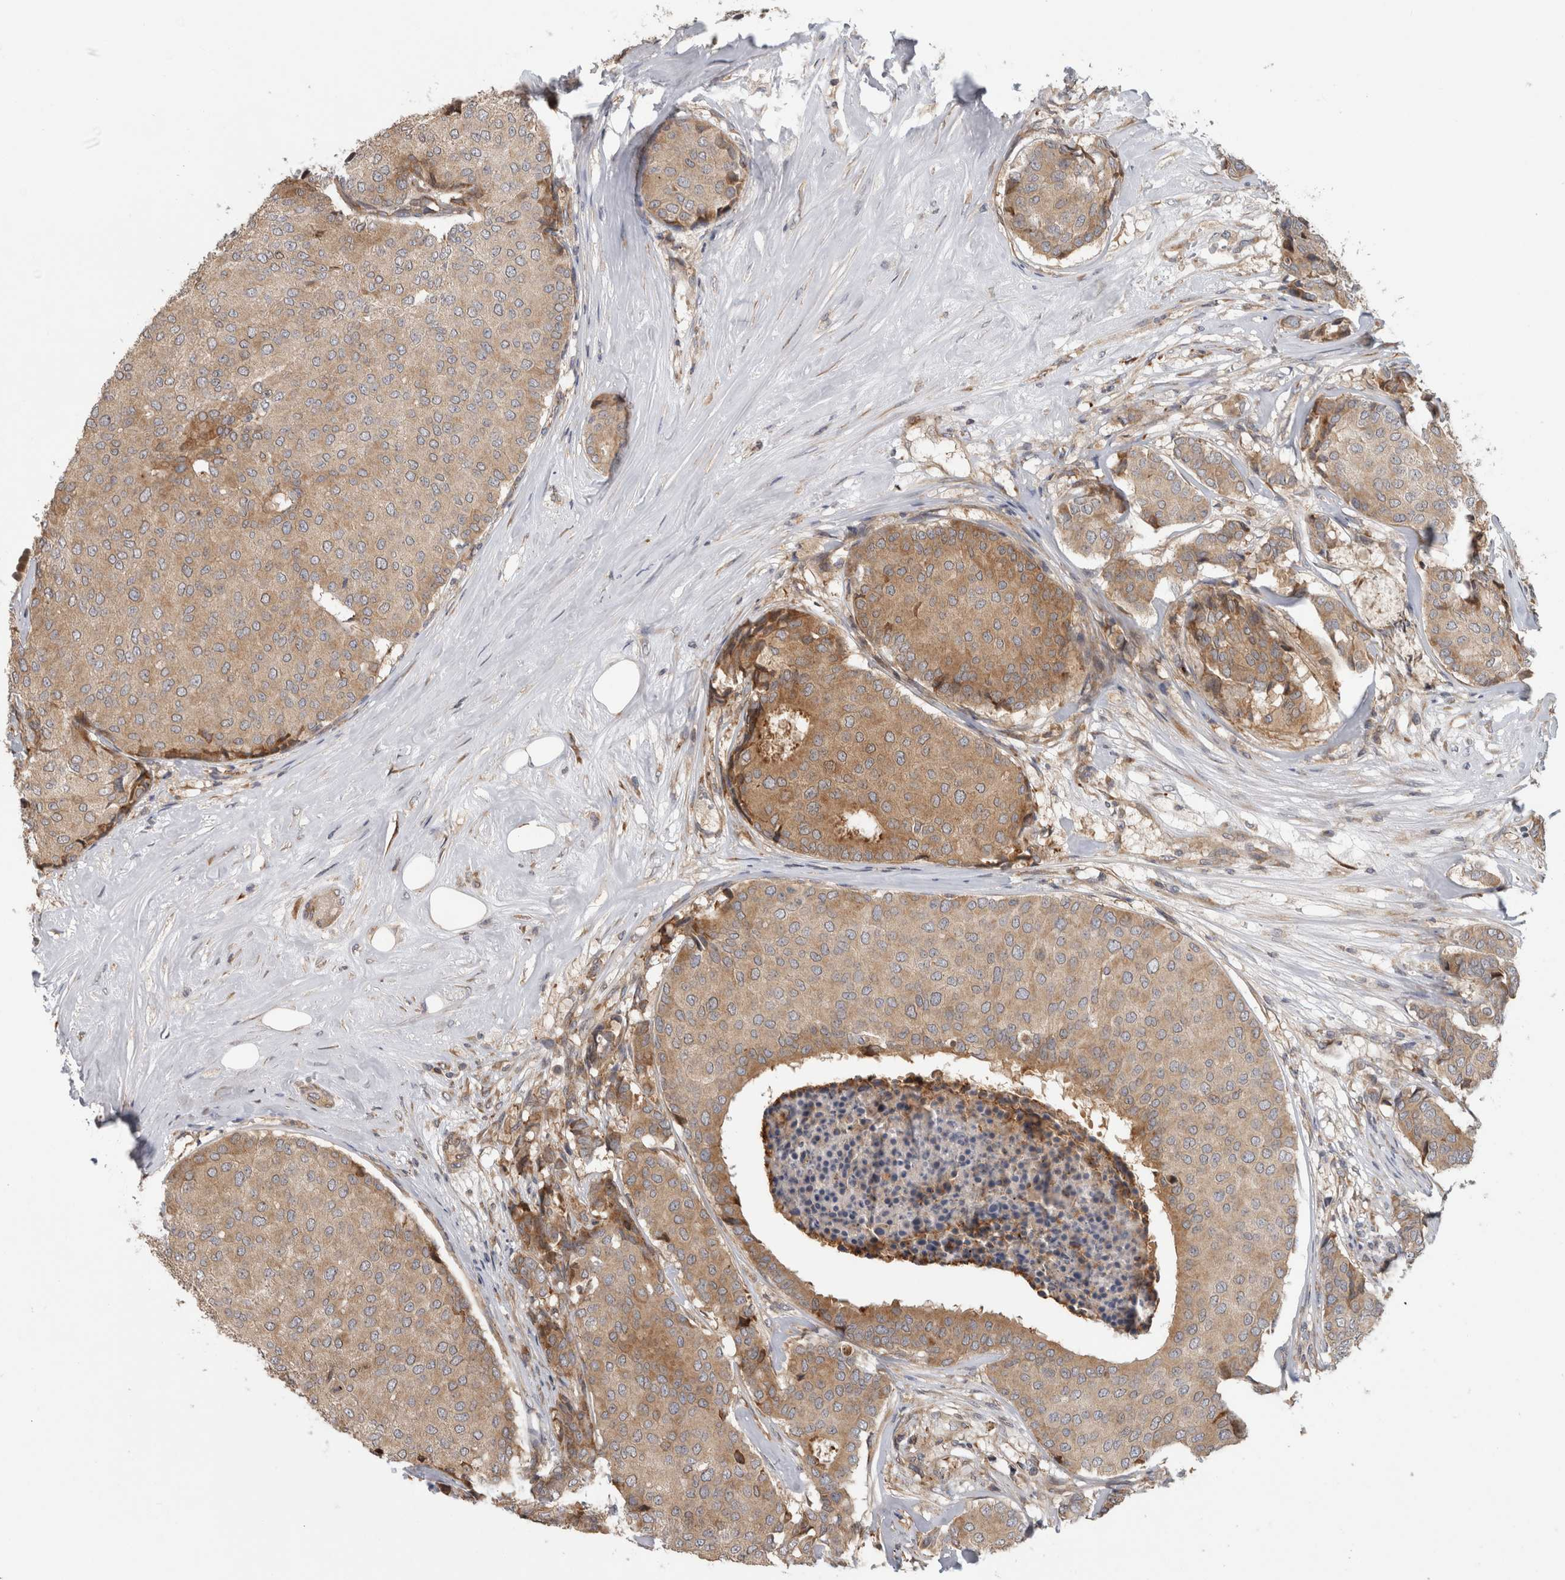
{"staining": {"intensity": "moderate", "quantity": "25%-75%", "location": "cytoplasmic/membranous"}, "tissue": "breast cancer", "cell_type": "Tumor cells", "image_type": "cancer", "snomed": [{"axis": "morphology", "description": "Duct carcinoma"}, {"axis": "topography", "description": "Breast"}], "caption": "The image reveals immunohistochemical staining of breast invasive ductal carcinoma. There is moderate cytoplasmic/membranous expression is appreciated in about 25%-75% of tumor cells. (Brightfield microscopy of DAB IHC at high magnification).", "gene": "PARP6", "patient": {"sex": "female", "age": 75}}